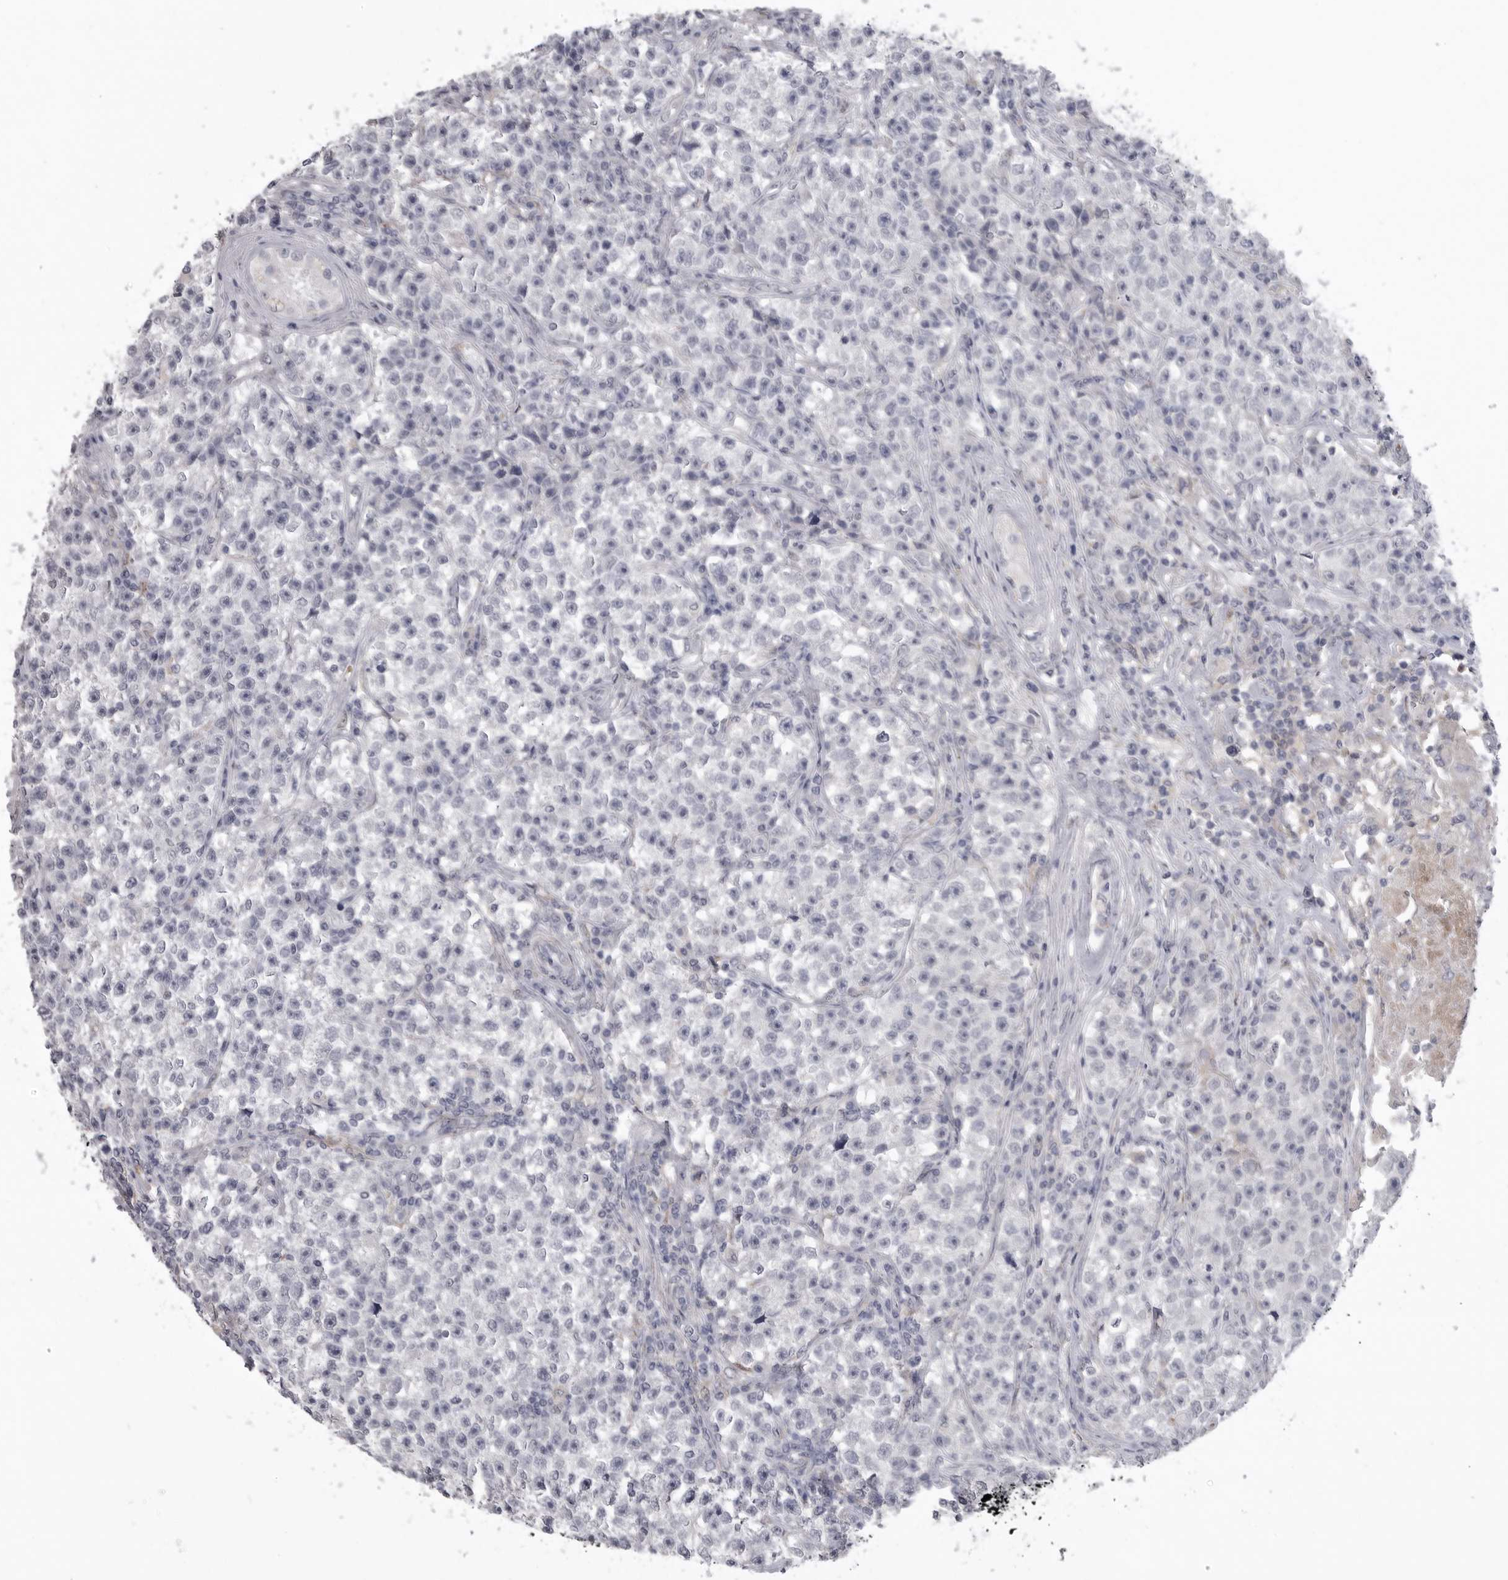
{"staining": {"intensity": "negative", "quantity": "none", "location": "none"}, "tissue": "testis cancer", "cell_type": "Tumor cells", "image_type": "cancer", "snomed": [{"axis": "morphology", "description": "Seminoma, NOS"}, {"axis": "topography", "description": "Testis"}], "caption": "This is an IHC histopathology image of human testis cancer. There is no positivity in tumor cells.", "gene": "SERPING1", "patient": {"sex": "male", "age": 22}}